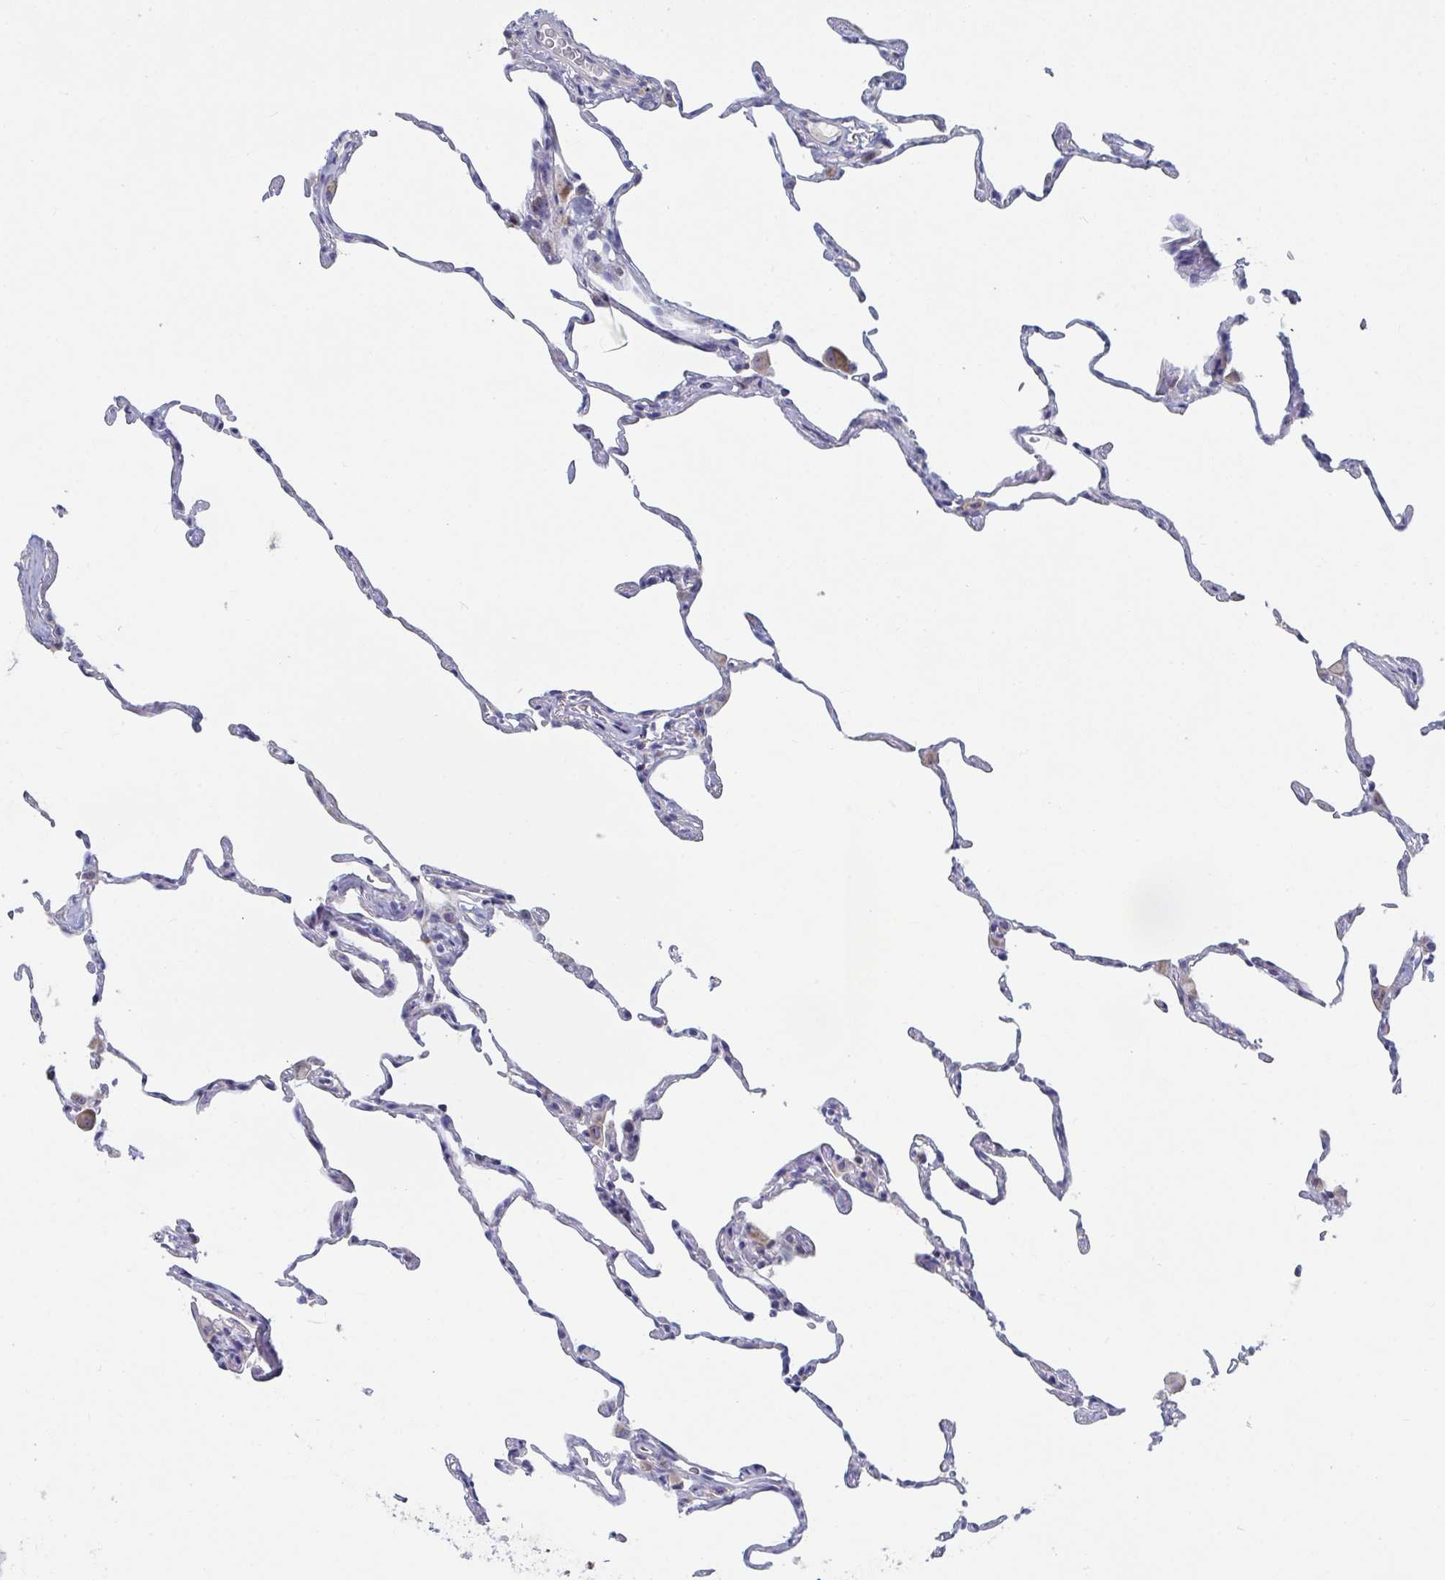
{"staining": {"intensity": "negative", "quantity": "none", "location": "none"}, "tissue": "lung", "cell_type": "Alveolar cells", "image_type": "normal", "snomed": [{"axis": "morphology", "description": "Normal tissue, NOS"}, {"axis": "topography", "description": "Lung"}], "caption": "High power microscopy histopathology image of an immunohistochemistry (IHC) histopathology image of normal lung, revealing no significant positivity in alveolar cells.", "gene": "MRPL53", "patient": {"sex": "female", "age": 57}}